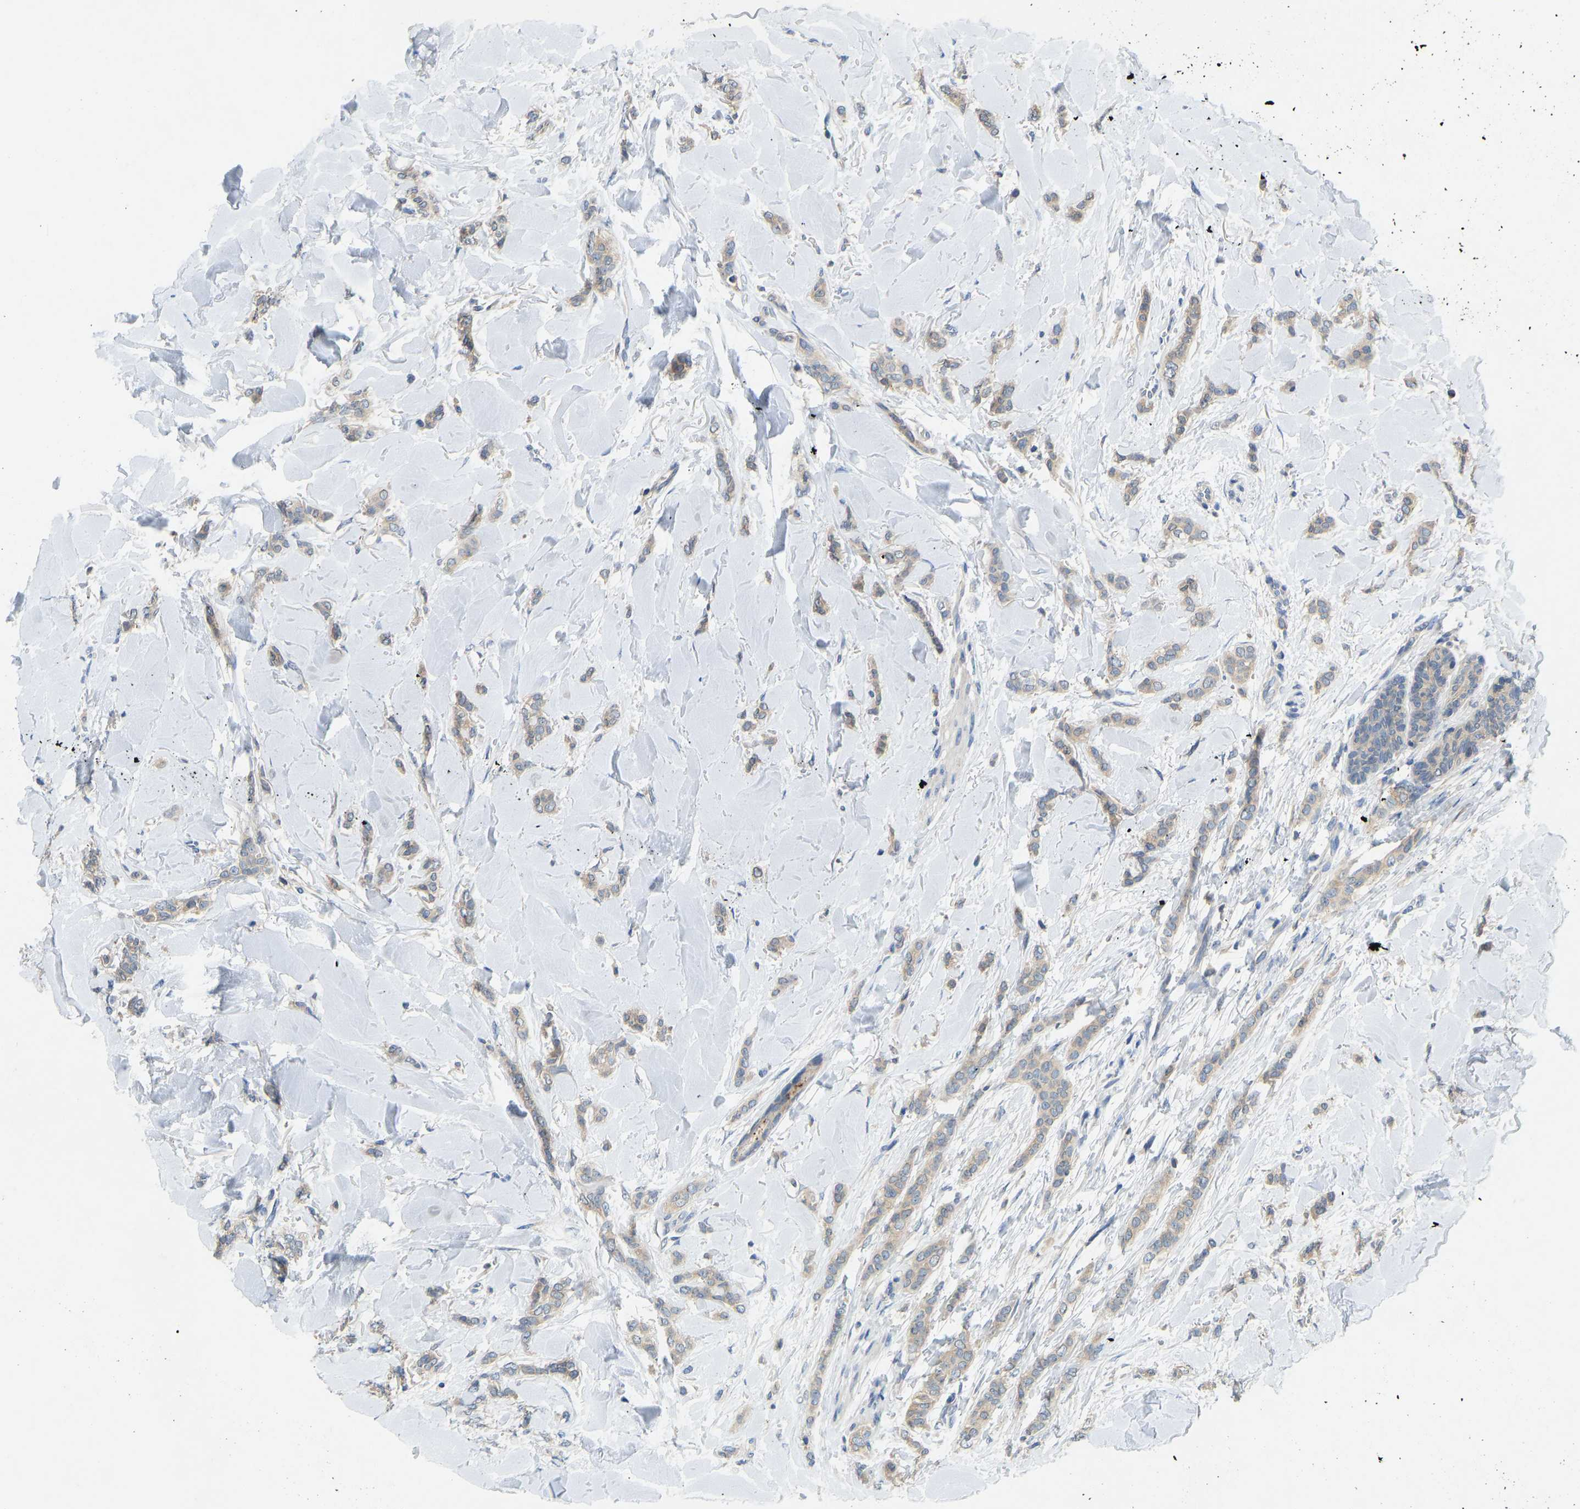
{"staining": {"intensity": "weak", "quantity": ">75%", "location": "cytoplasmic/membranous"}, "tissue": "breast cancer", "cell_type": "Tumor cells", "image_type": "cancer", "snomed": [{"axis": "morphology", "description": "Lobular carcinoma"}, {"axis": "topography", "description": "Skin"}, {"axis": "topography", "description": "Breast"}], "caption": "Immunohistochemistry (IHC) micrograph of lobular carcinoma (breast) stained for a protein (brown), which reveals low levels of weak cytoplasmic/membranous staining in approximately >75% of tumor cells.", "gene": "NDRG3", "patient": {"sex": "female", "age": 46}}